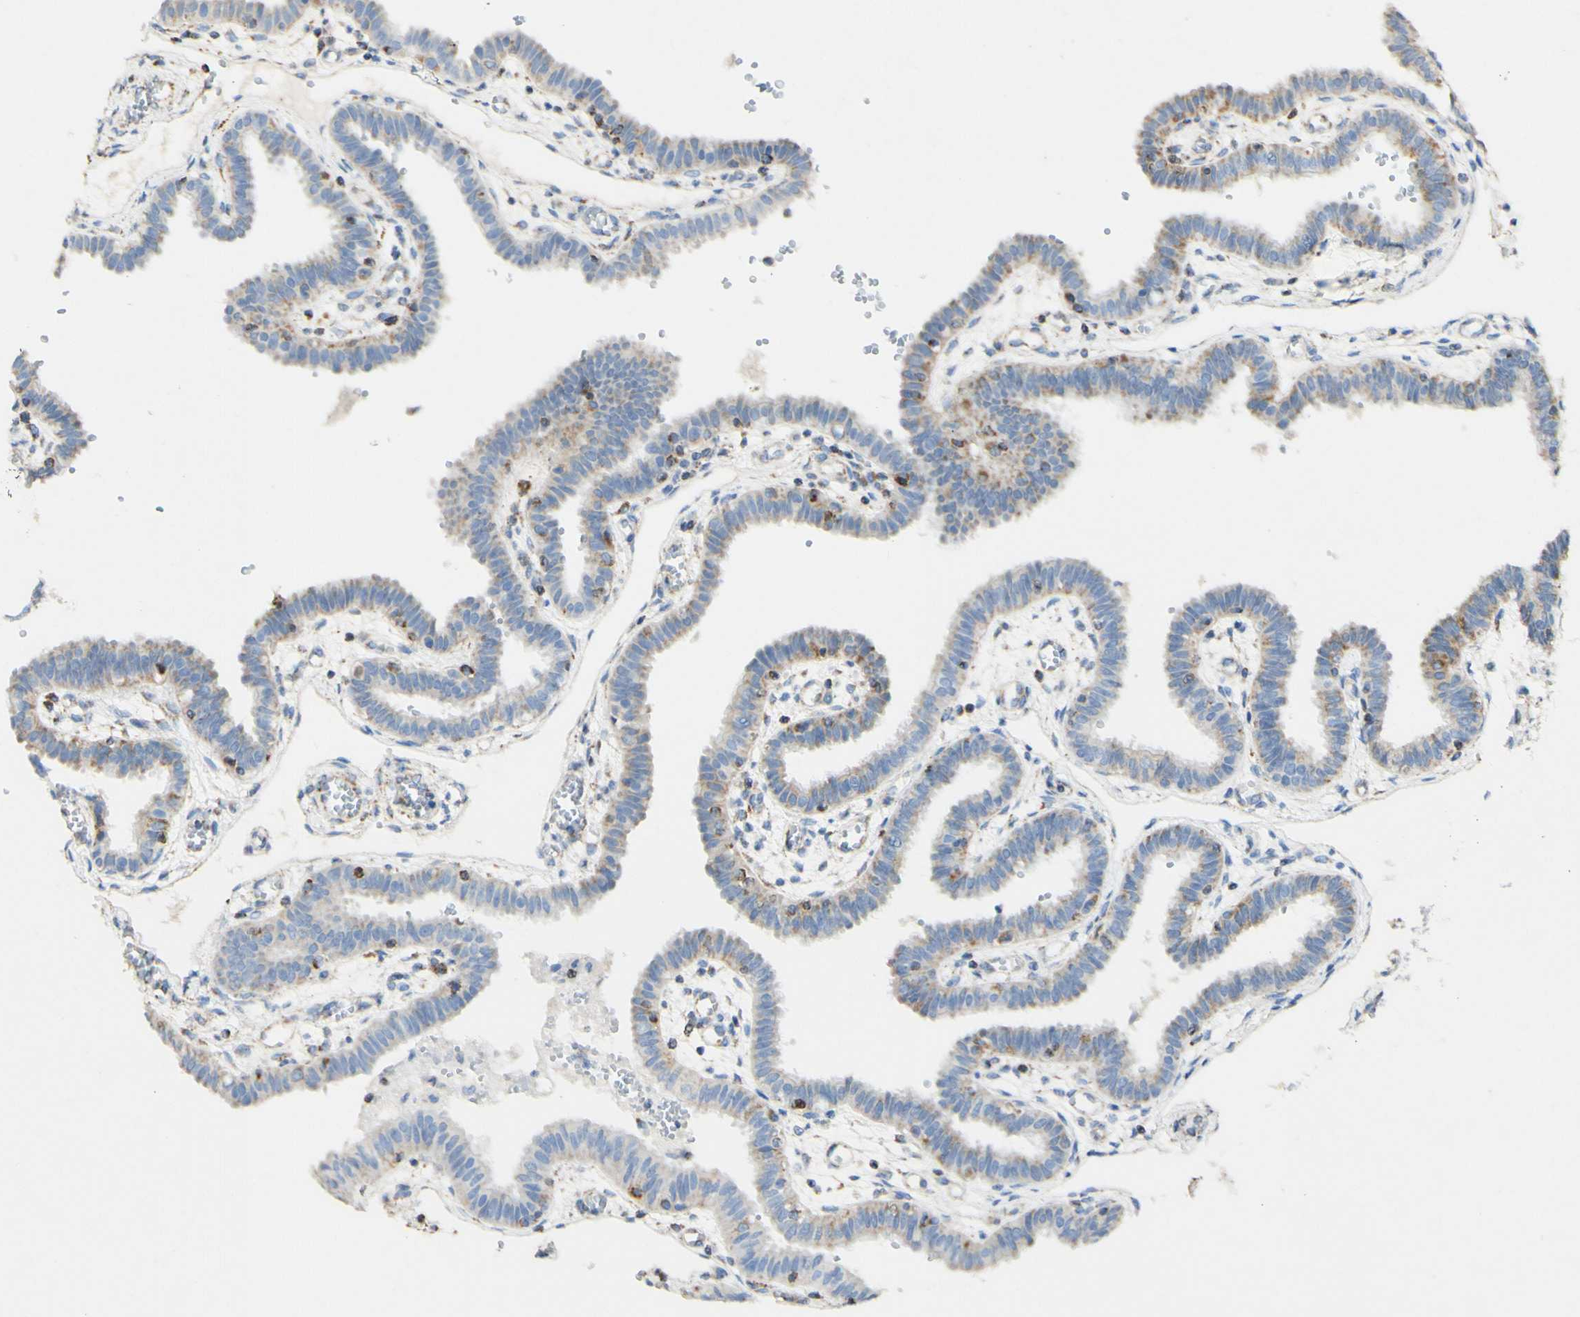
{"staining": {"intensity": "weak", "quantity": ">75%", "location": "cytoplasmic/membranous"}, "tissue": "fallopian tube", "cell_type": "Glandular cells", "image_type": "normal", "snomed": [{"axis": "morphology", "description": "Normal tissue, NOS"}, {"axis": "topography", "description": "Fallopian tube"}], "caption": "Protein positivity by IHC demonstrates weak cytoplasmic/membranous staining in about >75% of glandular cells in unremarkable fallopian tube. Using DAB (brown) and hematoxylin (blue) stains, captured at high magnification using brightfield microscopy.", "gene": "OXCT1", "patient": {"sex": "female", "age": 32}}